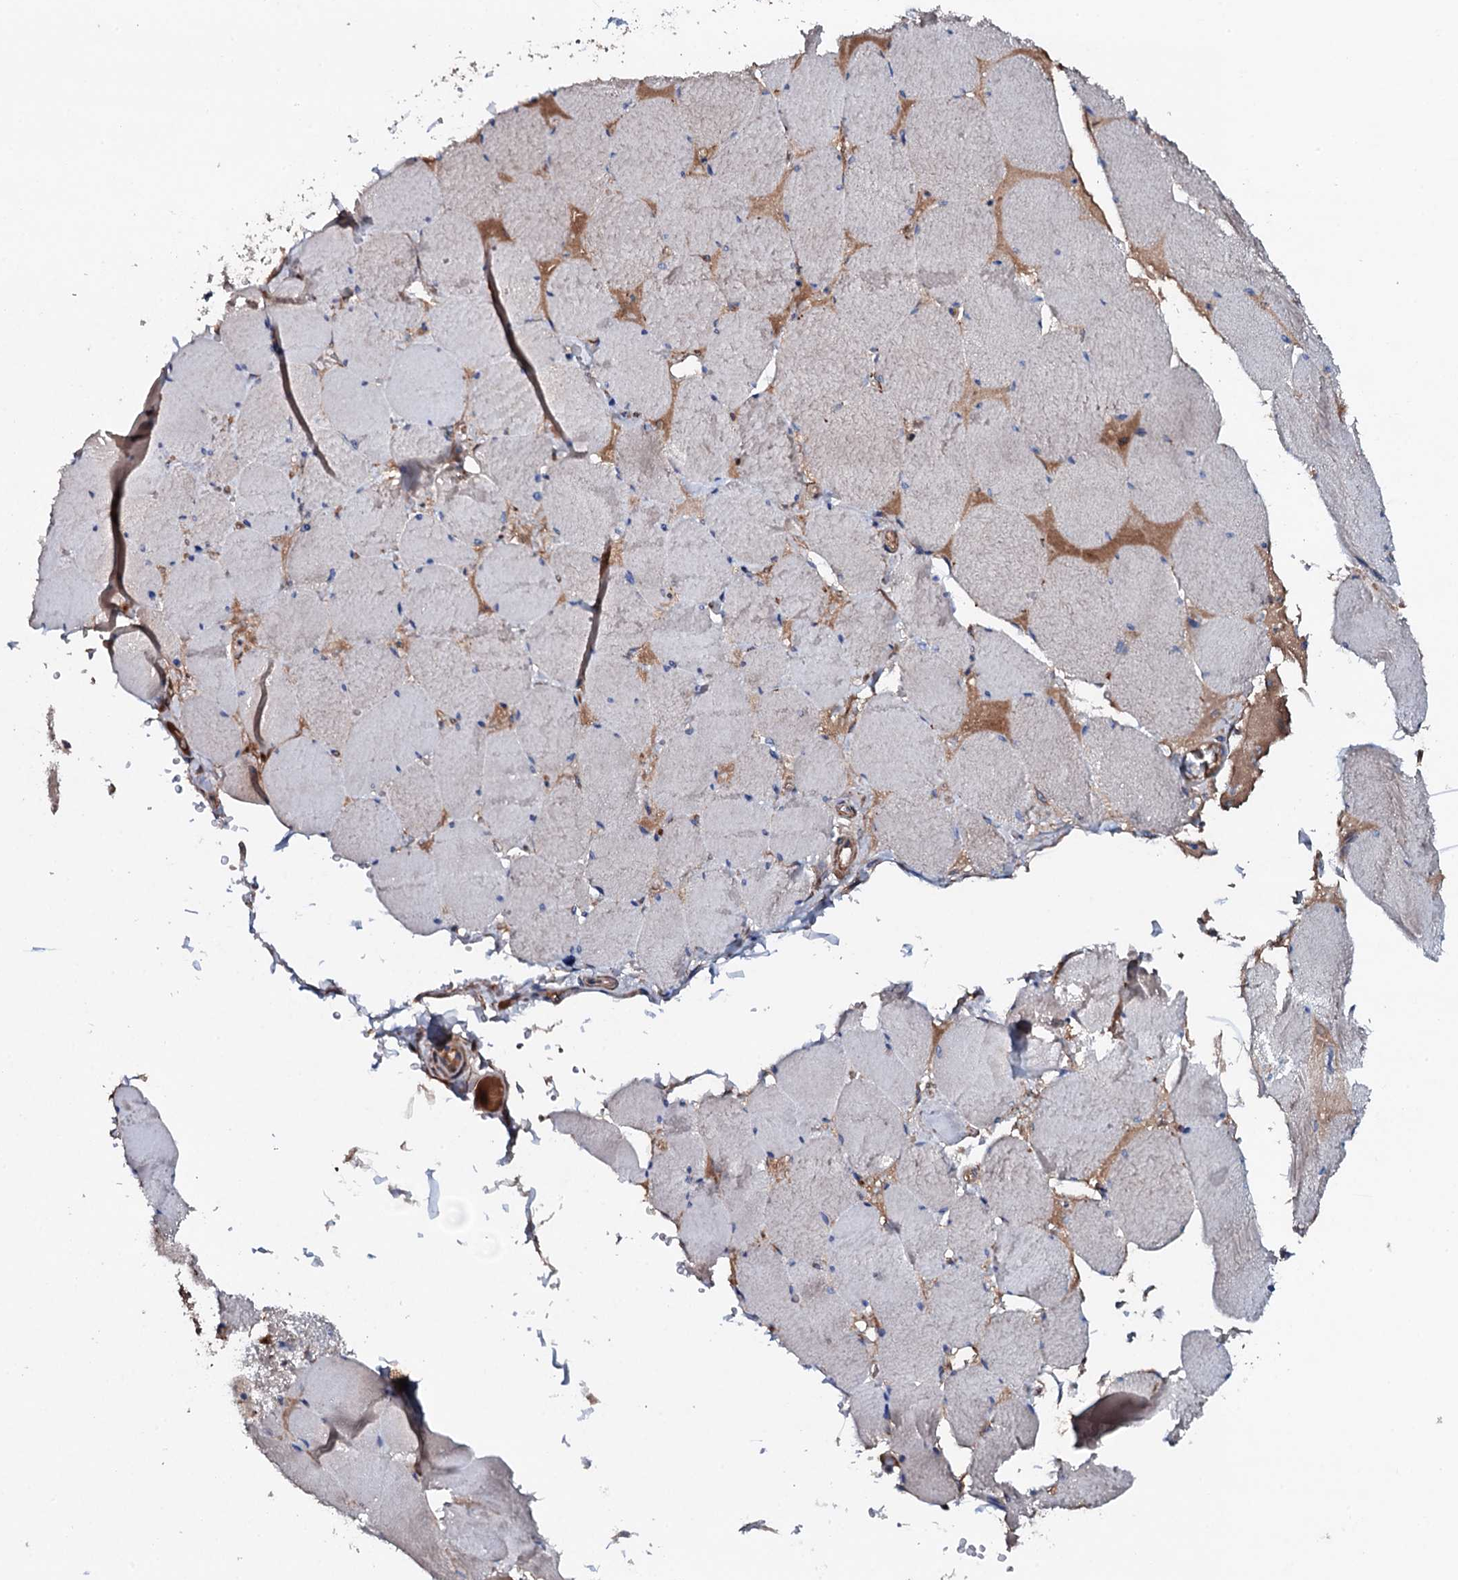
{"staining": {"intensity": "negative", "quantity": "none", "location": "none"}, "tissue": "skeletal muscle", "cell_type": "Myocytes", "image_type": "normal", "snomed": [{"axis": "morphology", "description": "Normal tissue, NOS"}, {"axis": "topography", "description": "Skeletal muscle"}, {"axis": "topography", "description": "Head-Neck"}], "caption": "Immunohistochemistry (IHC) histopathology image of benign skeletal muscle: human skeletal muscle stained with DAB (3,3'-diaminobenzidine) exhibits no significant protein expression in myocytes.", "gene": "NEK1", "patient": {"sex": "male", "age": 66}}